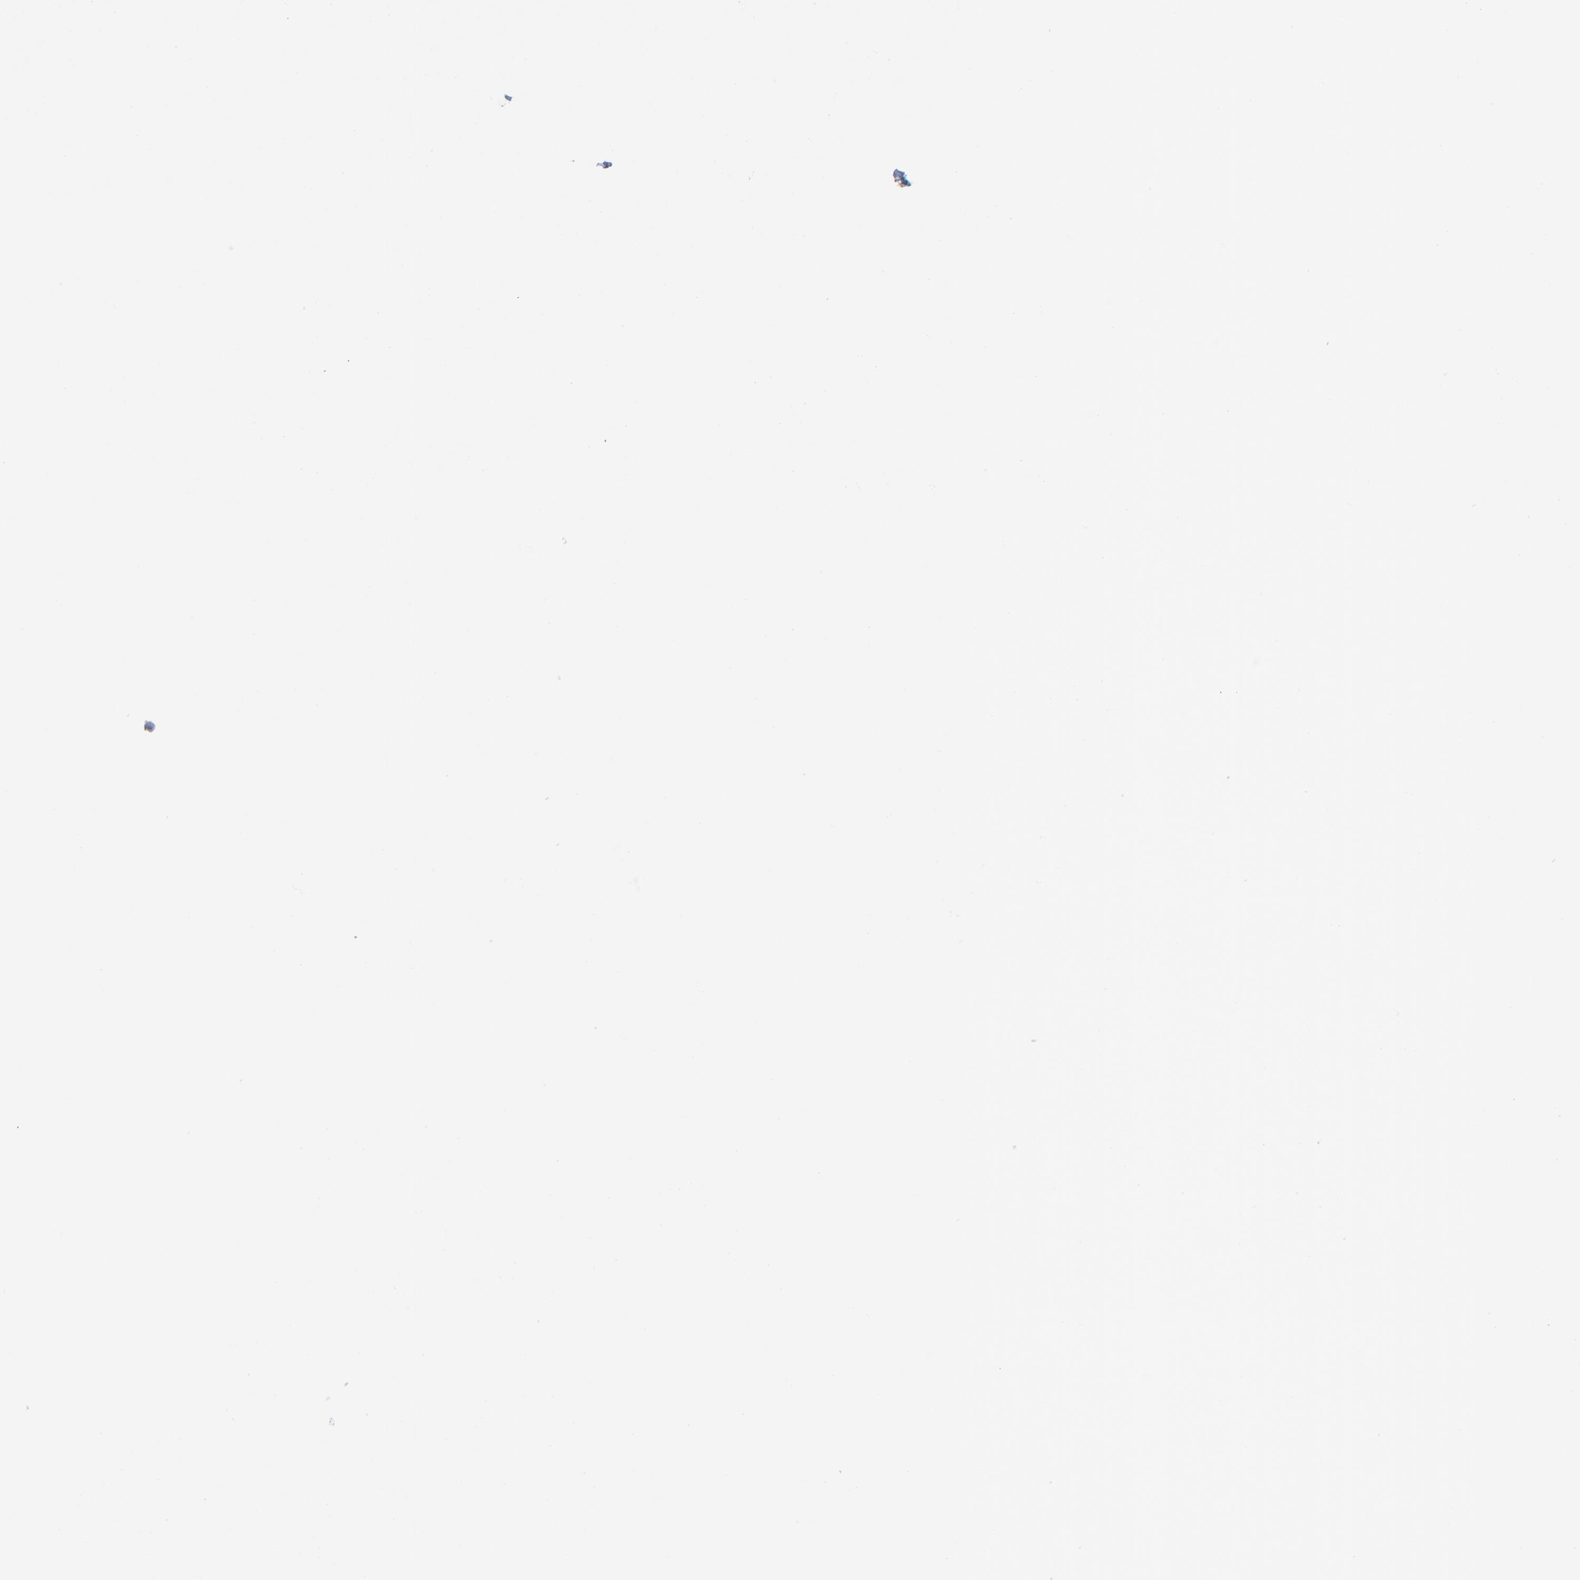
{"staining": {"intensity": "weak", "quantity": "25%-75%", "location": "cytoplasmic/membranous"}, "tissue": "bone marrow", "cell_type": "Hematopoietic cells", "image_type": "normal", "snomed": [{"axis": "morphology", "description": "Normal tissue, NOS"}, {"axis": "topography", "description": "Bone marrow"}], "caption": "DAB immunohistochemical staining of normal bone marrow reveals weak cytoplasmic/membranous protein positivity in approximately 25%-75% of hematopoietic cells.", "gene": "KDSR", "patient": {"sex": "female", "age": 84}}